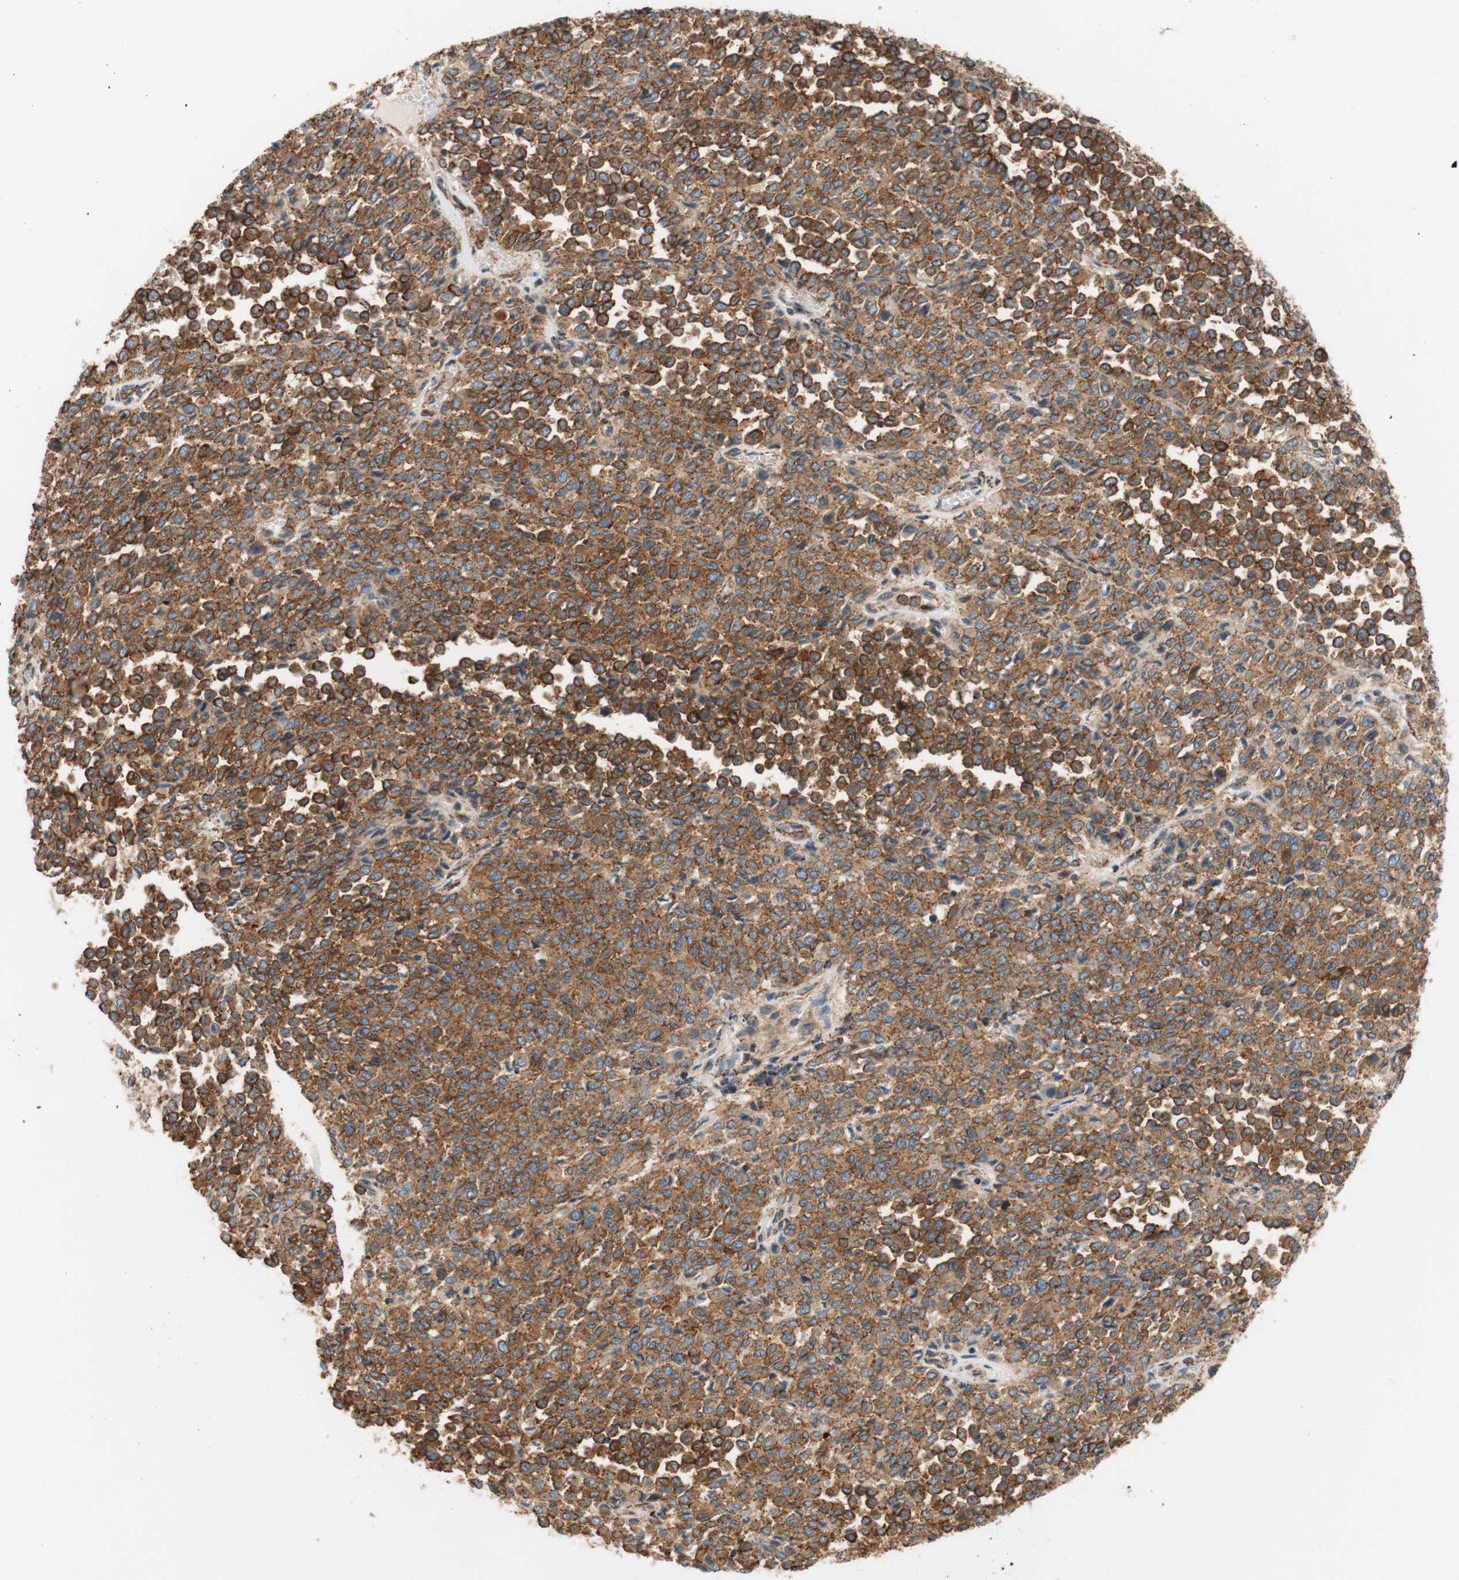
{"staining": {"intensity": "strong", "quantity": ">75%", "location": "cytoplasmic/membranous"}, "tissue": "melanoma", "cell_type": "Tumor cells", "image_type": "cancer", "snomed": [{"axis": "morphology", "description": "Malignant melanoma, Metastatic site"}, {"axis": "topography", "description": "Pancreas"}], "caption": "The immunohistochemical stain highlights strong cytoplasmic/membranous staining in tumor cells of melanoma tissue.", "gene": "VPS26A", "patient": {"sex": "female", "age": 30}}